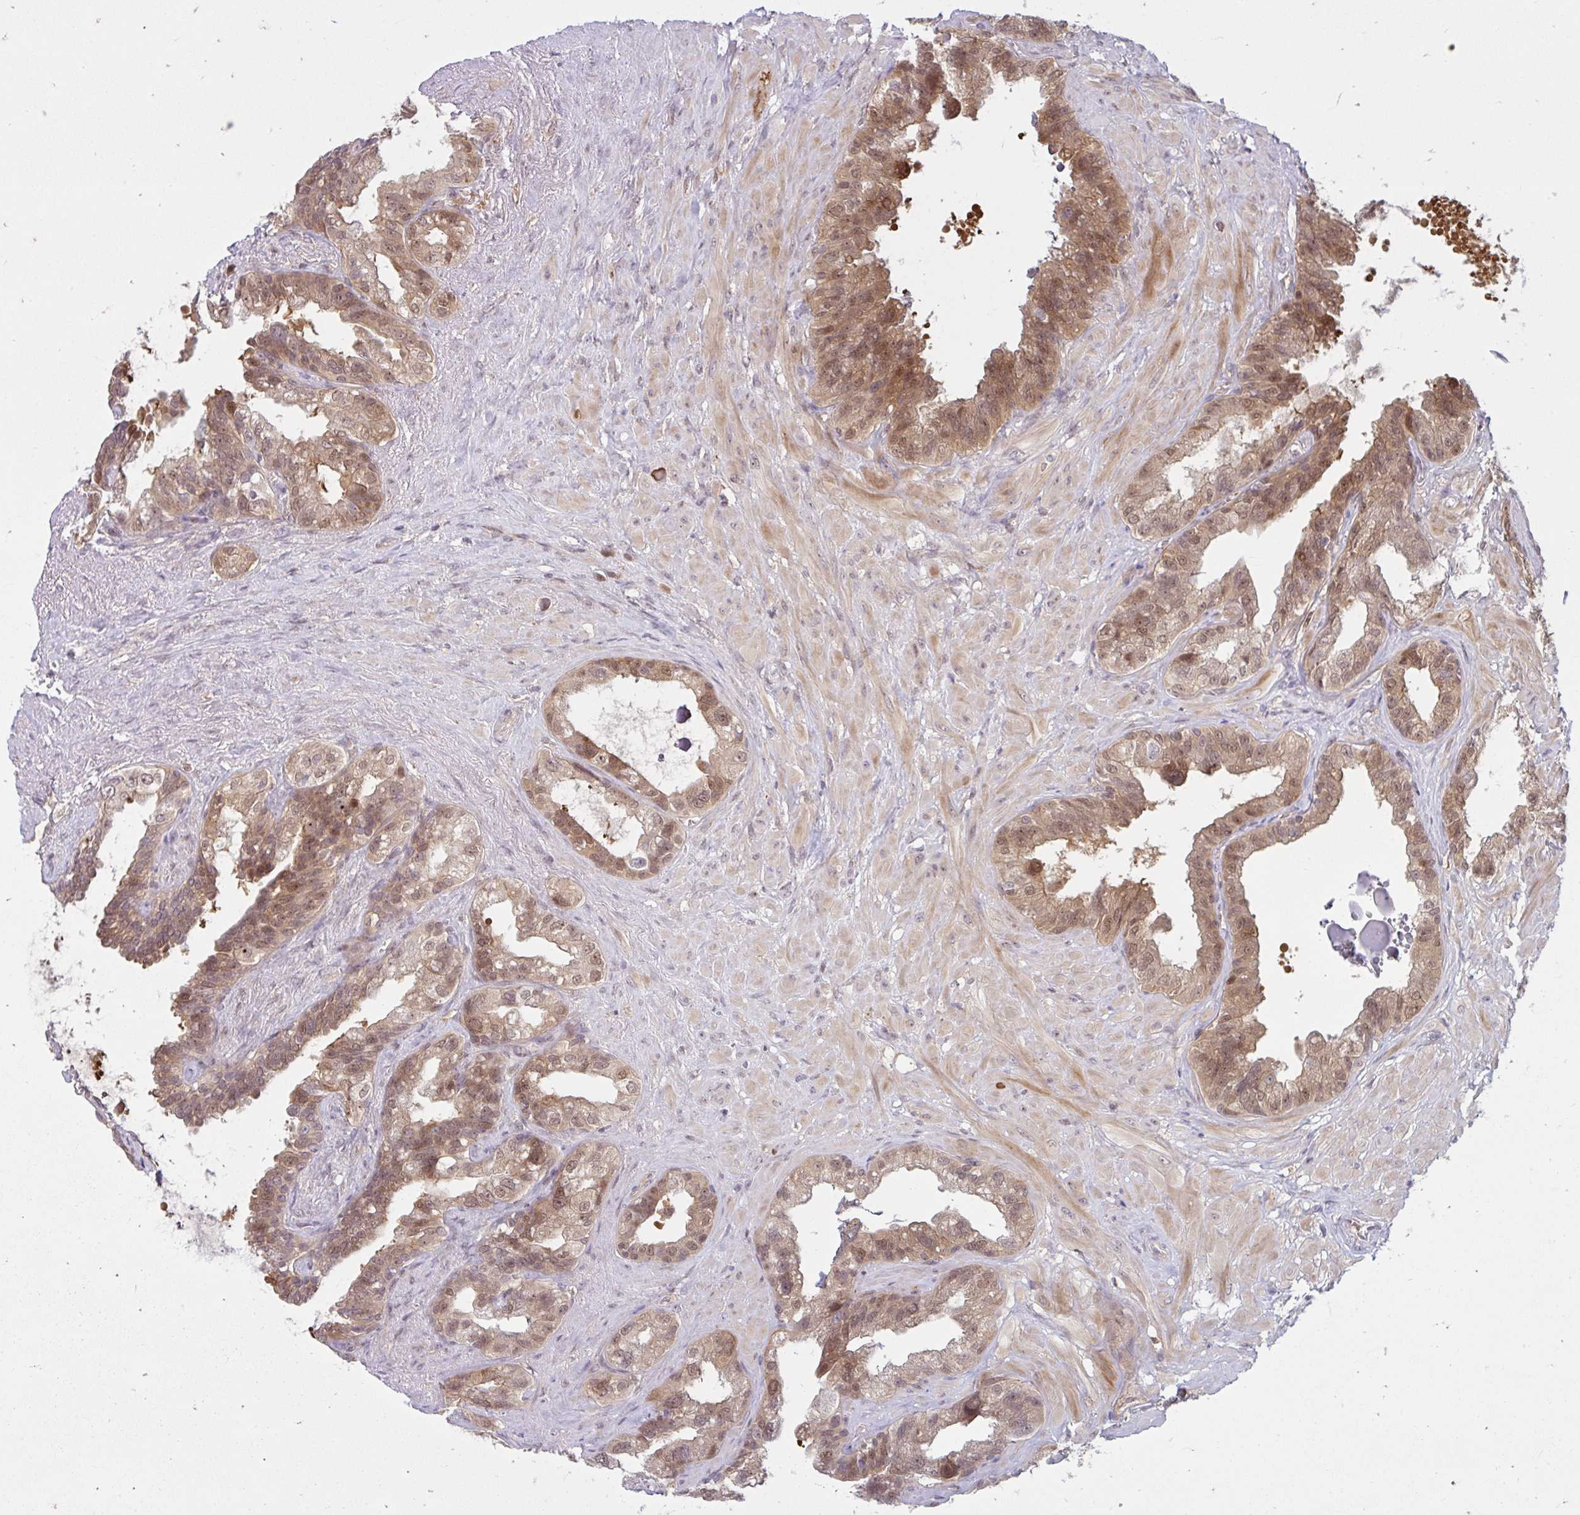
{"staining": {"intensity": "moderate", "quantity": ">75%", "location": "cytoplasmic/membranous,nuclear"}, "tissue": "seminal vesicle", "cell_type": "Glandular cells", "image_type": "normal", "snomed": [{"axis": "morphology", "description": "Normal tissue, NOS"}, {"axis": "topography", "description": "Seminal veicle"}, {"axis": "topography", "description": "Peripheral nerve tissue"}], "caption": "Seminal vesicle was stained to show a protein in brown. There is medium levels of moderate cytoplasmic/membranous,nuclear expression in about >75% of glandular cells.", "gene": "HMBS", "patient": {"sex": "male", "age": 76}}